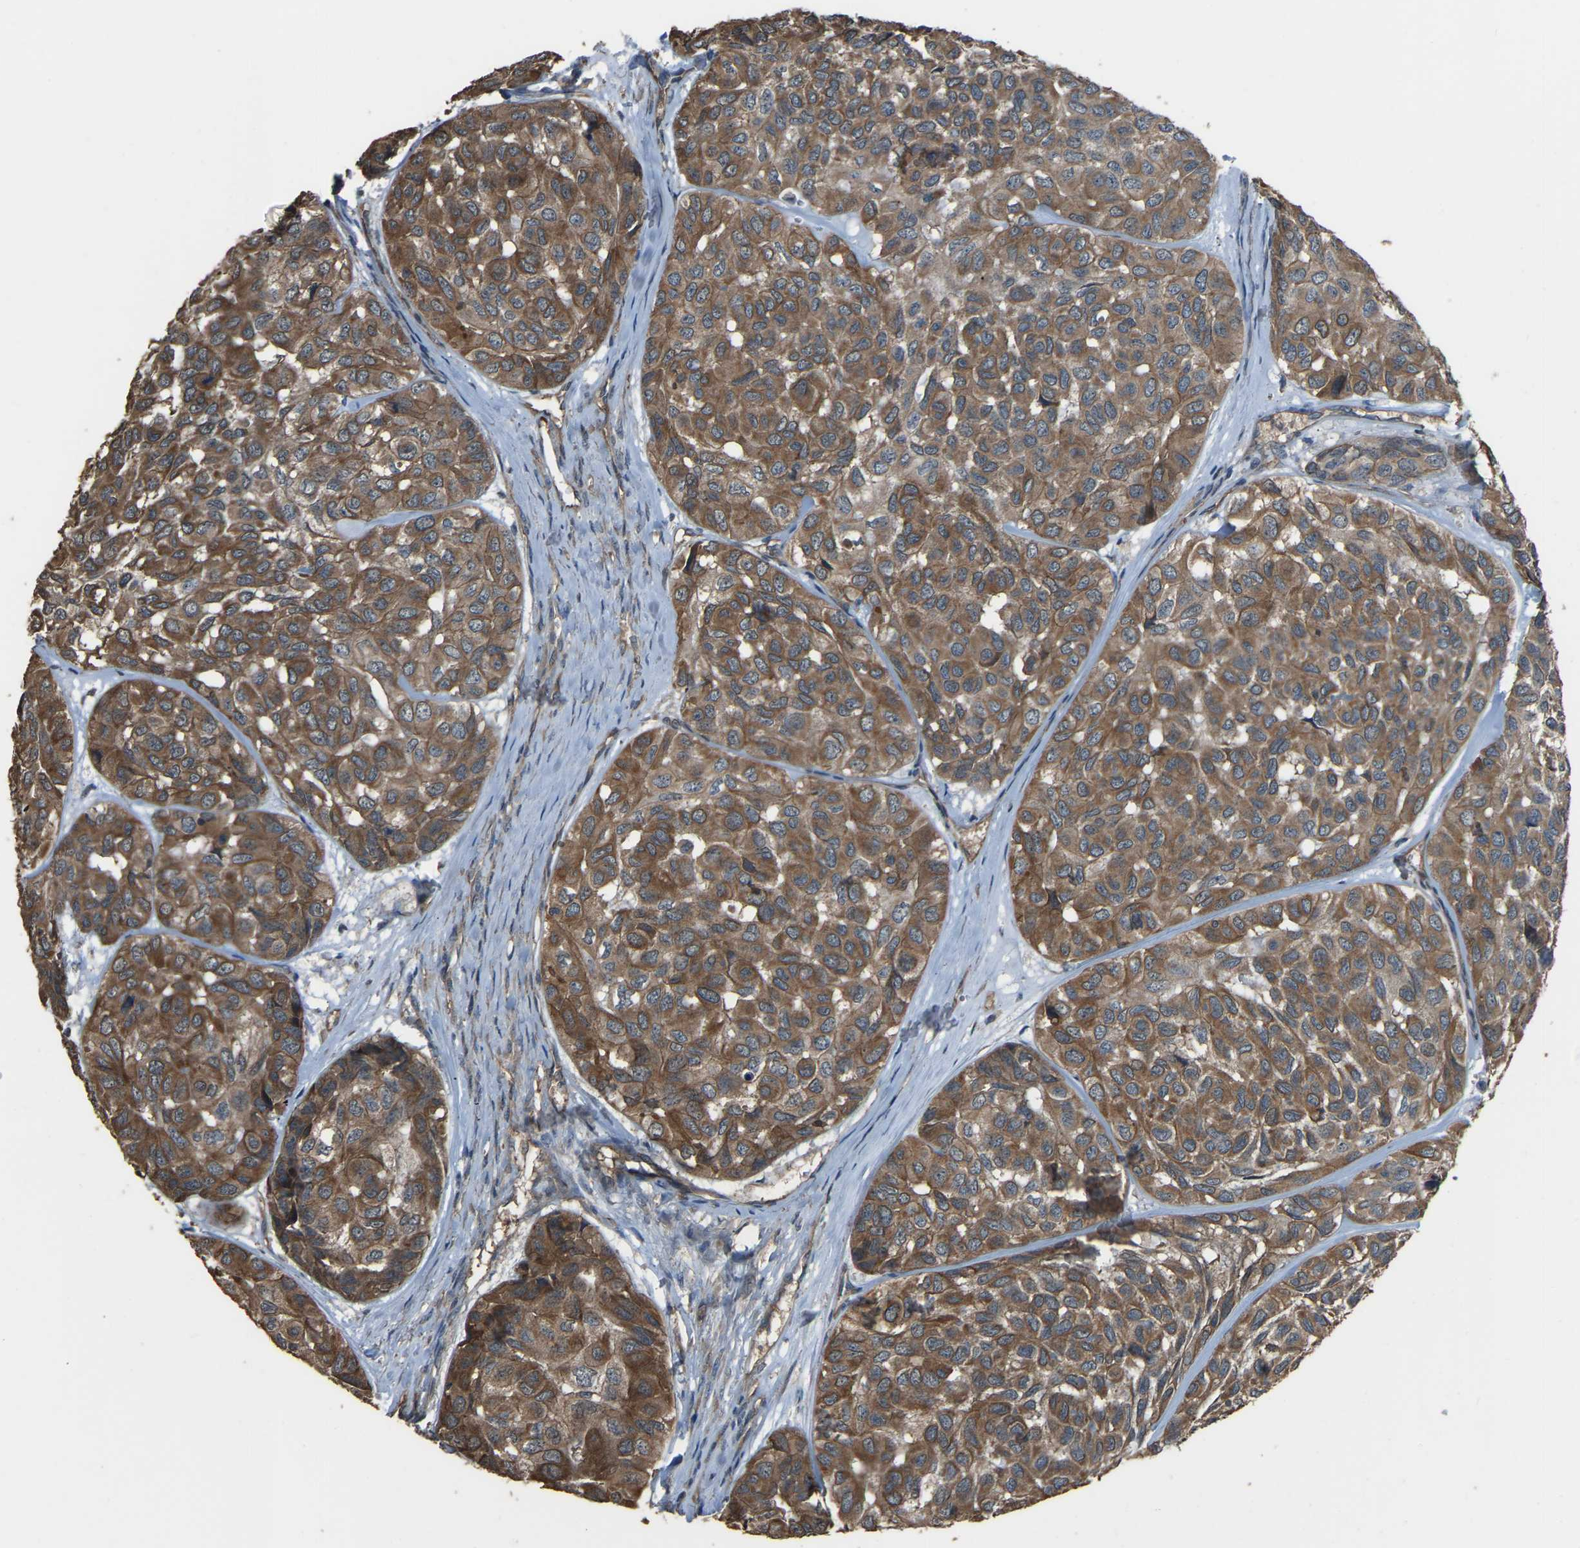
{"staining": {"intensity": "moderate", "quantity": ">75%", "location": "cytoplasmic/membranous"}, "tissue": "head and neck cancer", "cell_type": "Tumor cells", "image_type": "cancer", "snomed": [{"axis": "morphology", "description": "Adenocarcinoma, NOS"}, {"axis": "topography", "description": "Salivary gland, NOS"}, {"axis": "topography", "description": "Head-Neck"}], "caption": "Protein expression analysis of human head and neck cancer reveals moderate cytoplasmic/membranous staining in approximately >75% of tumor cells. Nuclei are stained in blue.", "gene": "SLC4A2", "patient": {"sex": "female", "age": 76}}